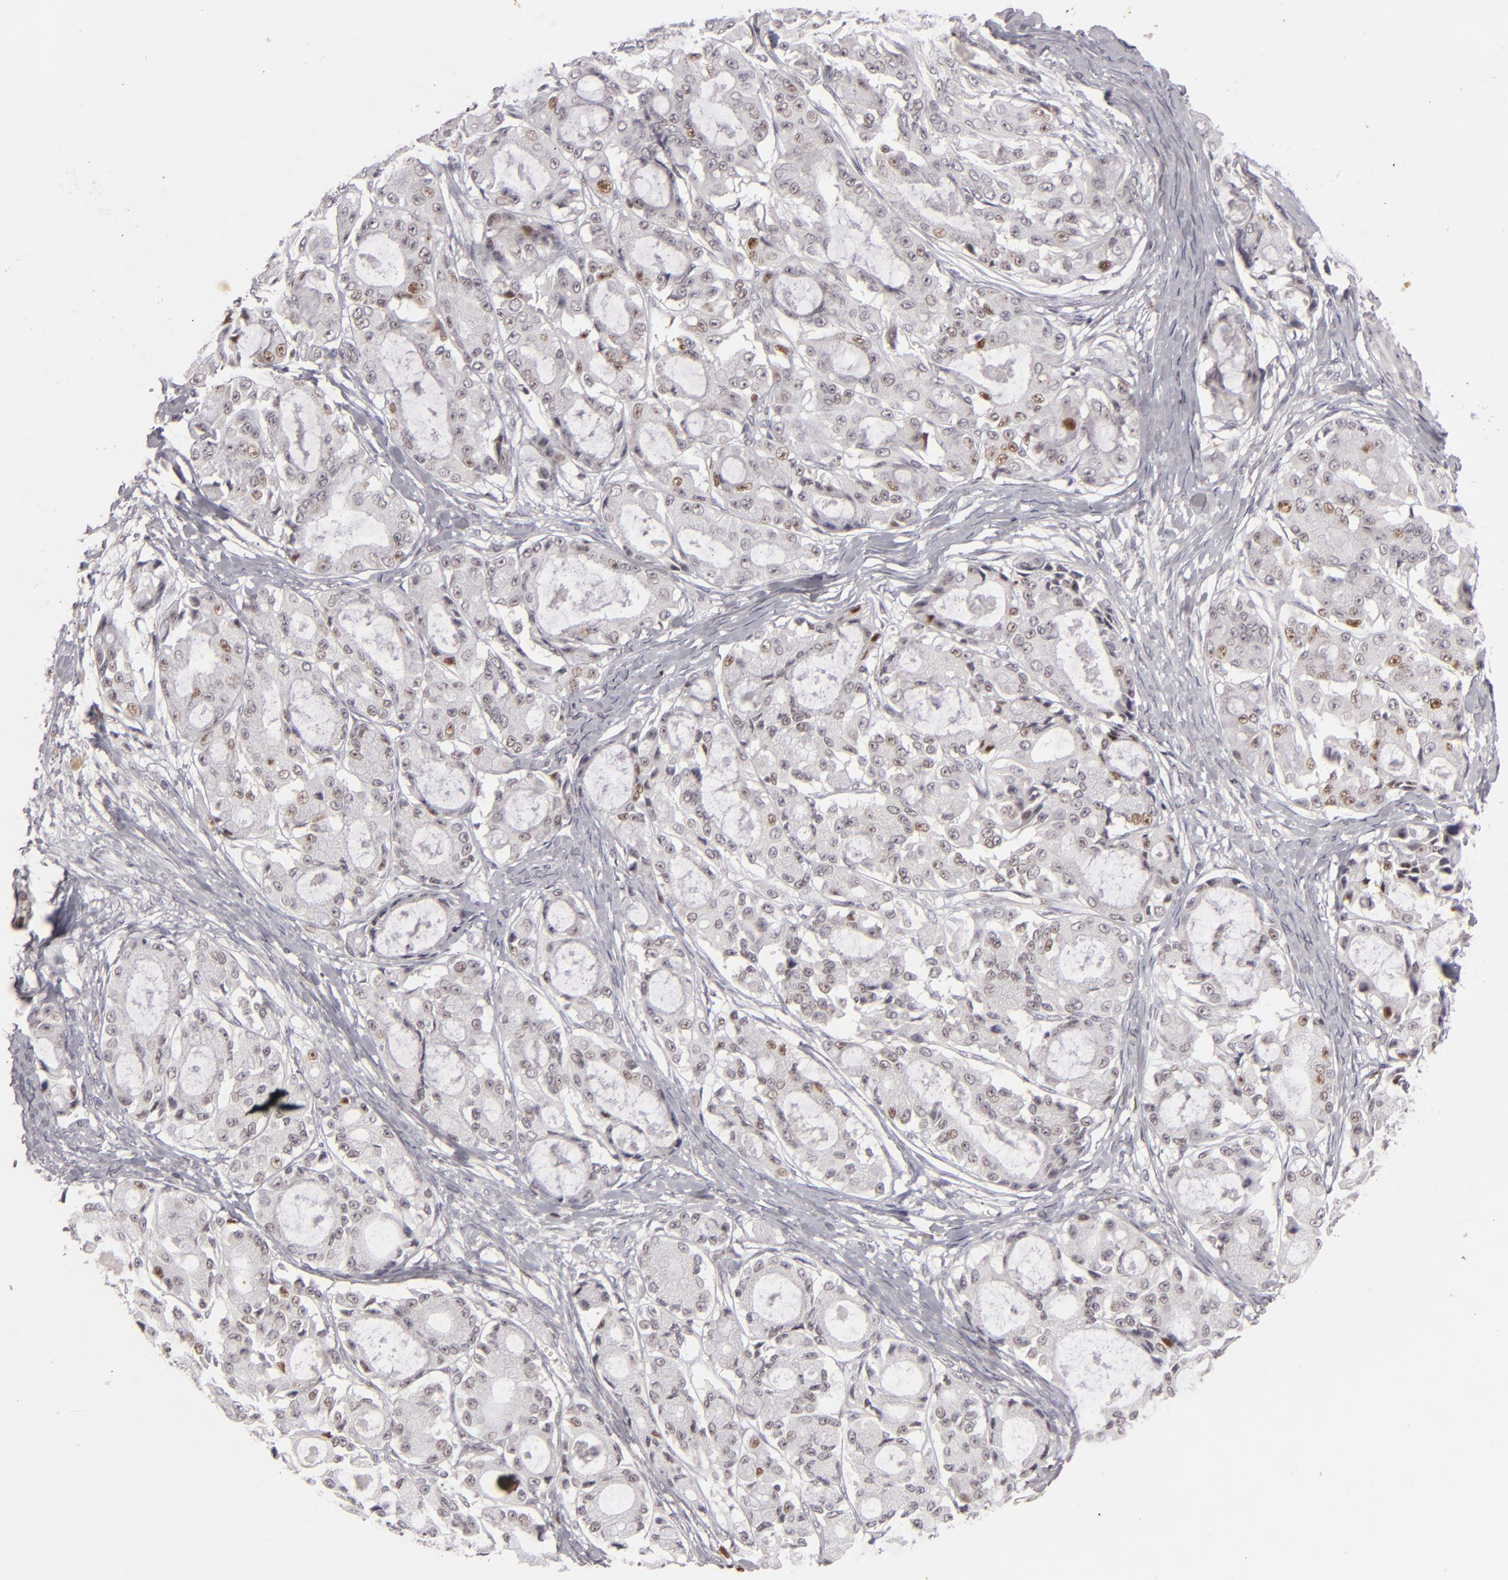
{"staining": {"intensity": "moderate", "quantity": "<25%", "location": "nuclear"}, "tissue": "ovarian cancer", "cell_type": "Tumor cells", "image_type": "cancer", "snomed": [{"axis": "morphology", "description": "Carcinoma, endometroid"}, {"axis": "topography", "description": "Ovary"}], "caption": "There is low levels of moderate nuclear staining in tumor cells of endometroid carcinoma (ovarian), as demonstrated by immunohistochemical staining (brown color).", "gene": "FEN1", "patient": {"sex": "female", "age": 61}}